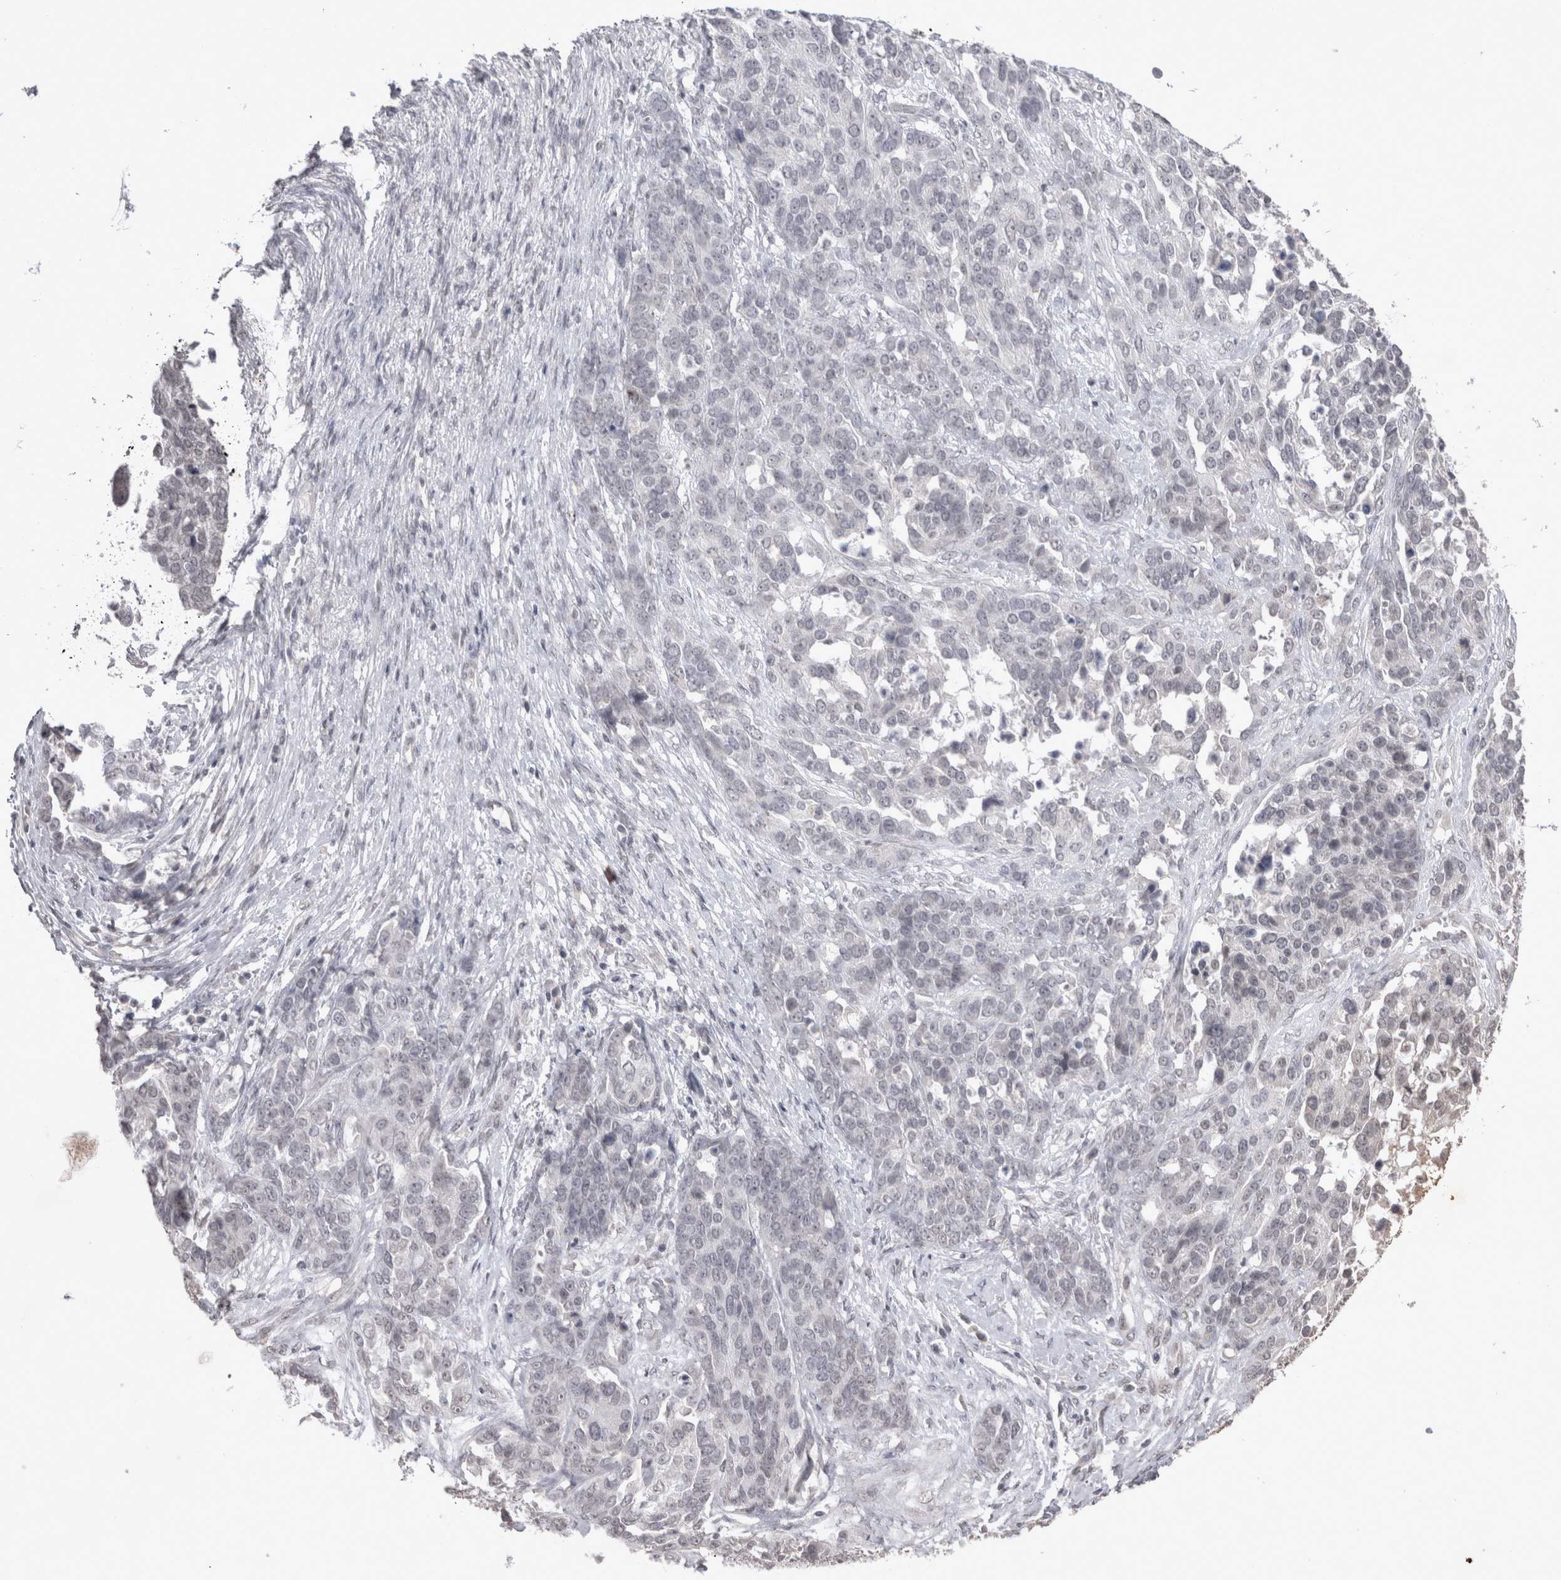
{"staining": {"intensity": "negative", "quantity": "none", "location": "none"}, "tissue": "ovarian cancer", "cell_type": "Tumor cells", "image_type": "cancer", "snomed": [{"axis": "morphology", "description": "Cystadenocarcinoma, serous, NOS"}, {"axis": "topography", "description": "Ovary"}], "caption": "IHC image of neoplastic tissue: human ovarian cancer (serous cystadenocarcinoma) stained with DAB displays no significant protein staining in tumor cells. (DAB (3,3'-diaminobenzidine) immunohistochemistry with hematoxylin counter stain).", "gene": "DDX4", "patient": {"sex": "female", "age": 44}}